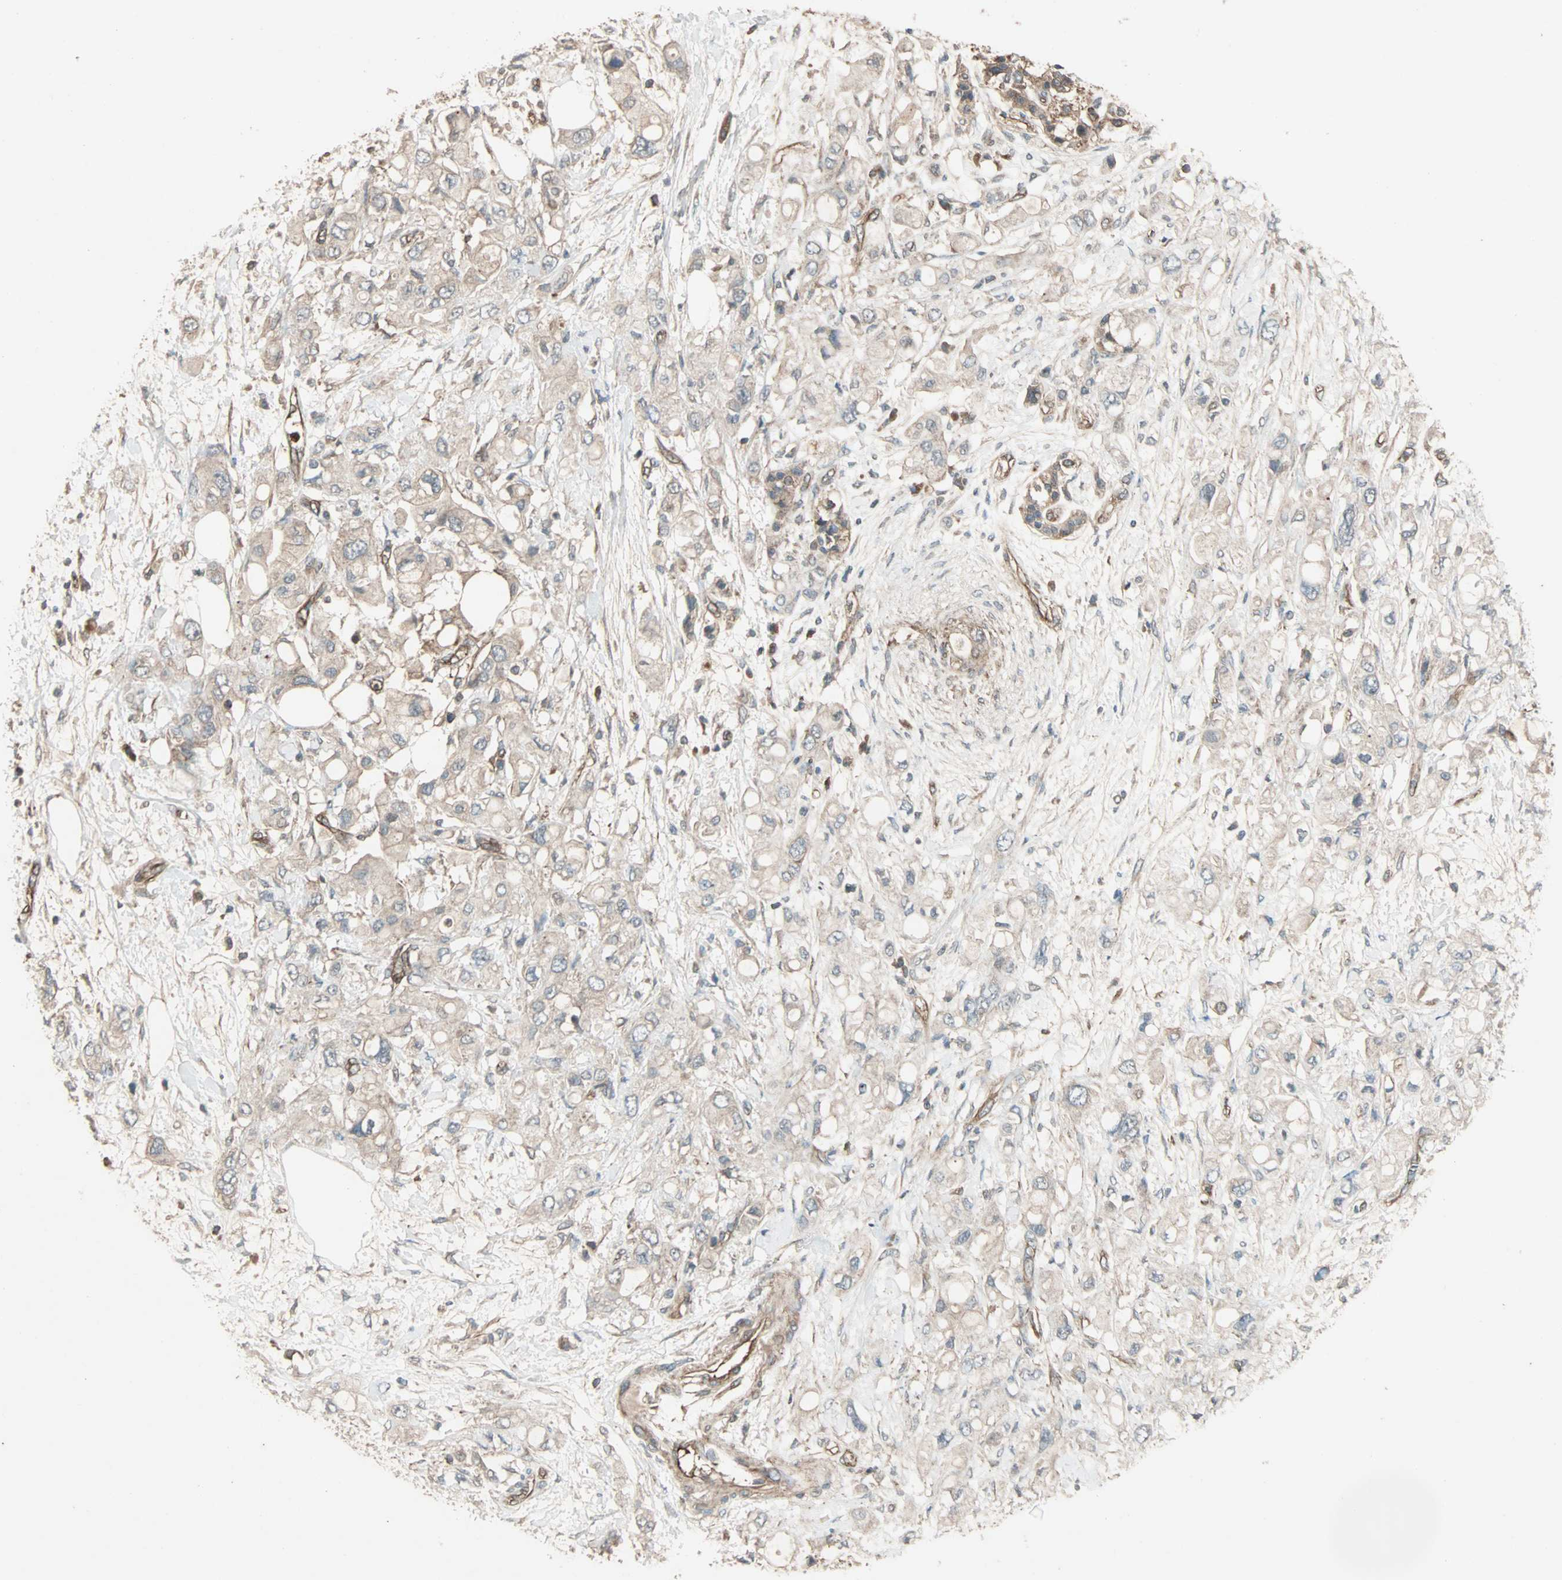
{"staining": {"intensity": "weak", "quantity": ">75%", "location": "cytoplasmic/membranous"}, "tissue": "pancreatic cancer", "cell_type": "Tumor cells", "image_type": "cancer", "snomed": [{"axis": "morphology", "description": "Adenocarcinoma, NOS"}, {"axis": "topography", "description": "Pancreas"}], "caption": "Protein expression analysis of pancreatic cancer shows weak cytoplasmic/membranous positivity in approximately >75% of tumor cells.", "gene": "GCK", "patient": {"sex": "female", "age": 56}}